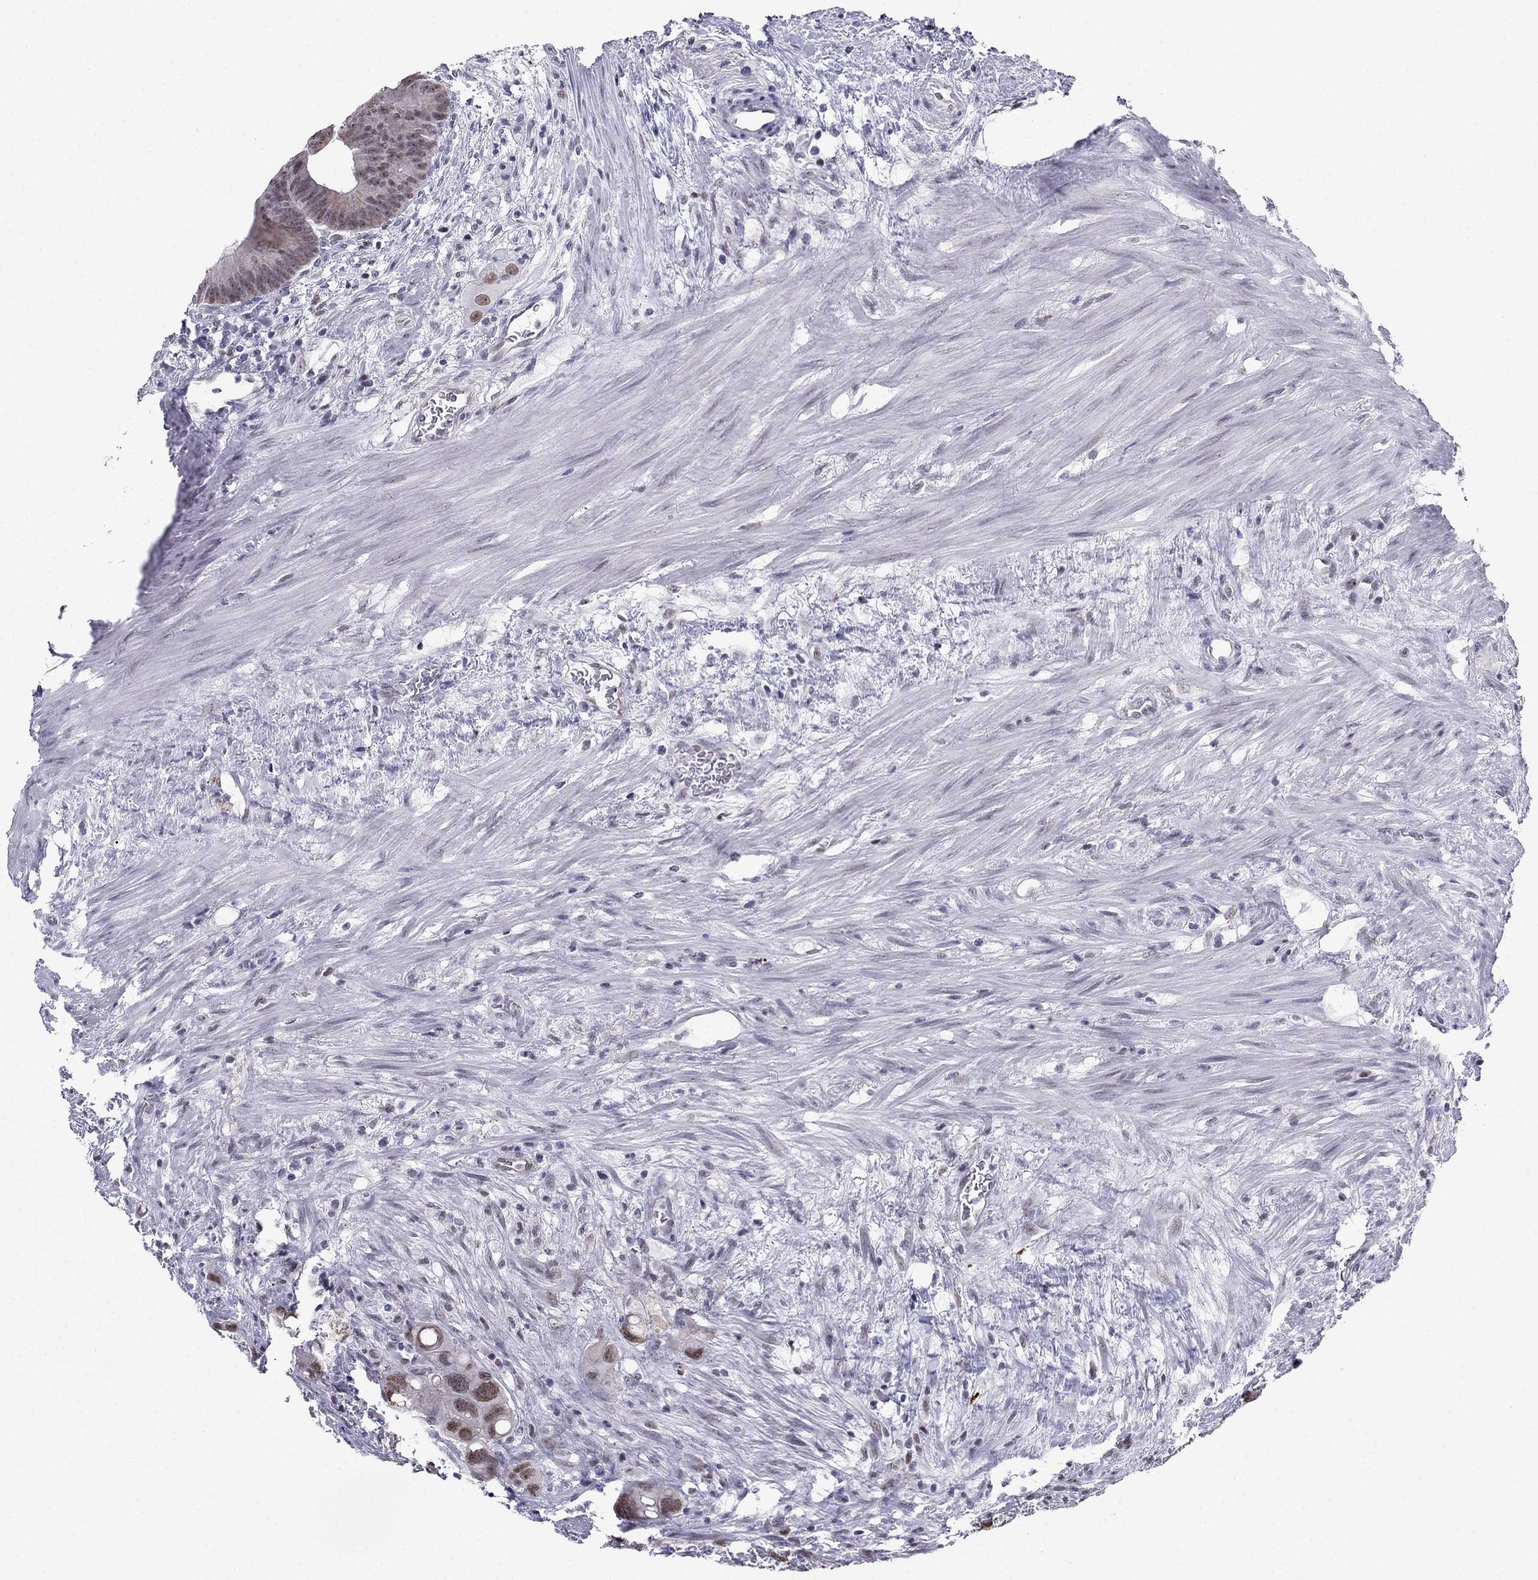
{"staining": {"intensity": "moderate", "quantity": ">75%", "location": "nuclear"}, "tissue": "colorectal cancer", "cell_type": "Tumor cells", "image_type": "cancer", "snomed": [{"axis": "morphology", "description": "Adenocarcinoma, NOS"}, {"axis": "topography", "description": "Rectum"}], "caption": "Immunohistochemical staining of colorectal cancer exhibits medium levels of moderate nuclear protein expression in about >75% of tumor cells.", "gene": "PPM1G", "patient": {"sex": "male", "age": 64}}